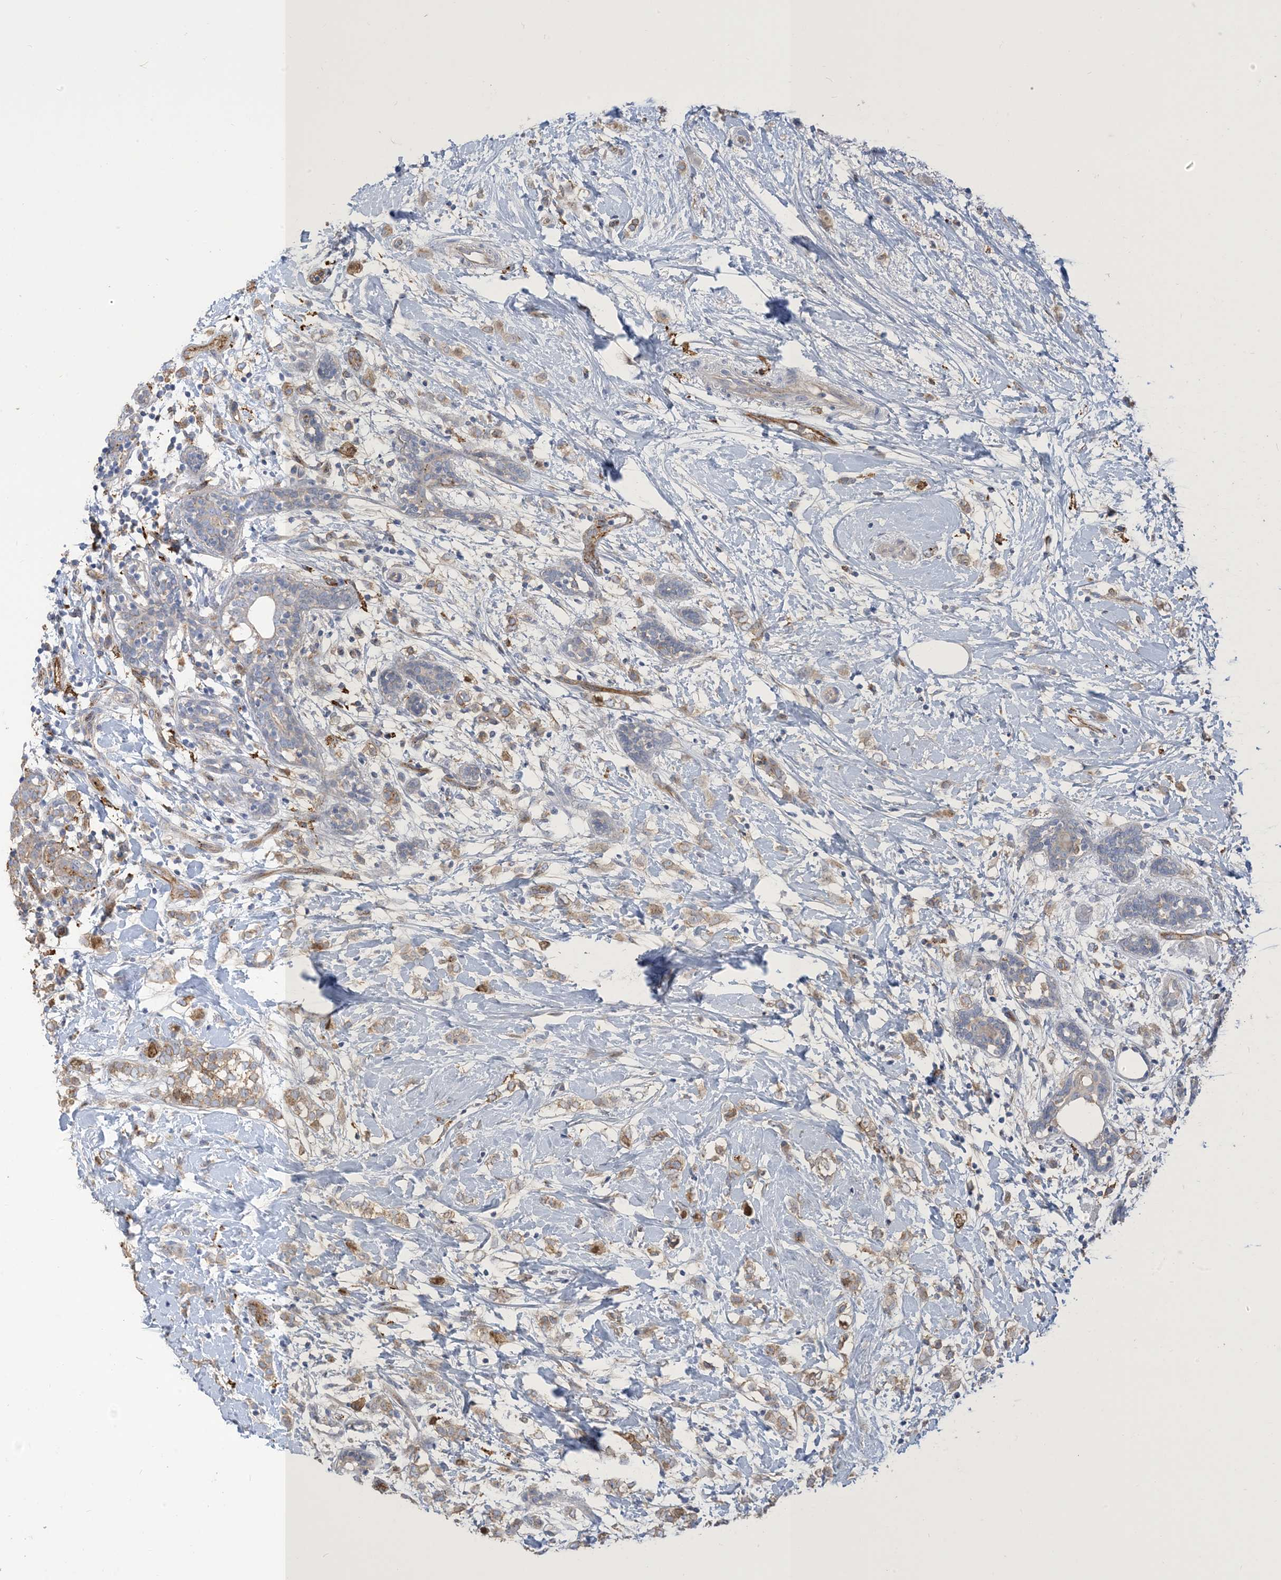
{"staining": {"intensity": "moderate", "quantity": "25%-75%", "location": "cytoplasmic/membranous"}, "tissue": "breast cancer", "cell_type": "Tumor cells", "image_type": "cancer", "snomed": [{"axis": "morphology", "description": "Normal tissue, NOS"}, {"axis": "morphology", "description": "Lobular carcinoma"}, {"axis": "topography", "description": "Breast"}], "caption": "Protein staining of breast cancer tissue reveals moderate cytoplasmic/membranous positivity in about 25%-75% of tumor cells.", "gene": "PEAR1", "patient": {"sex": "female", "age": 47}}